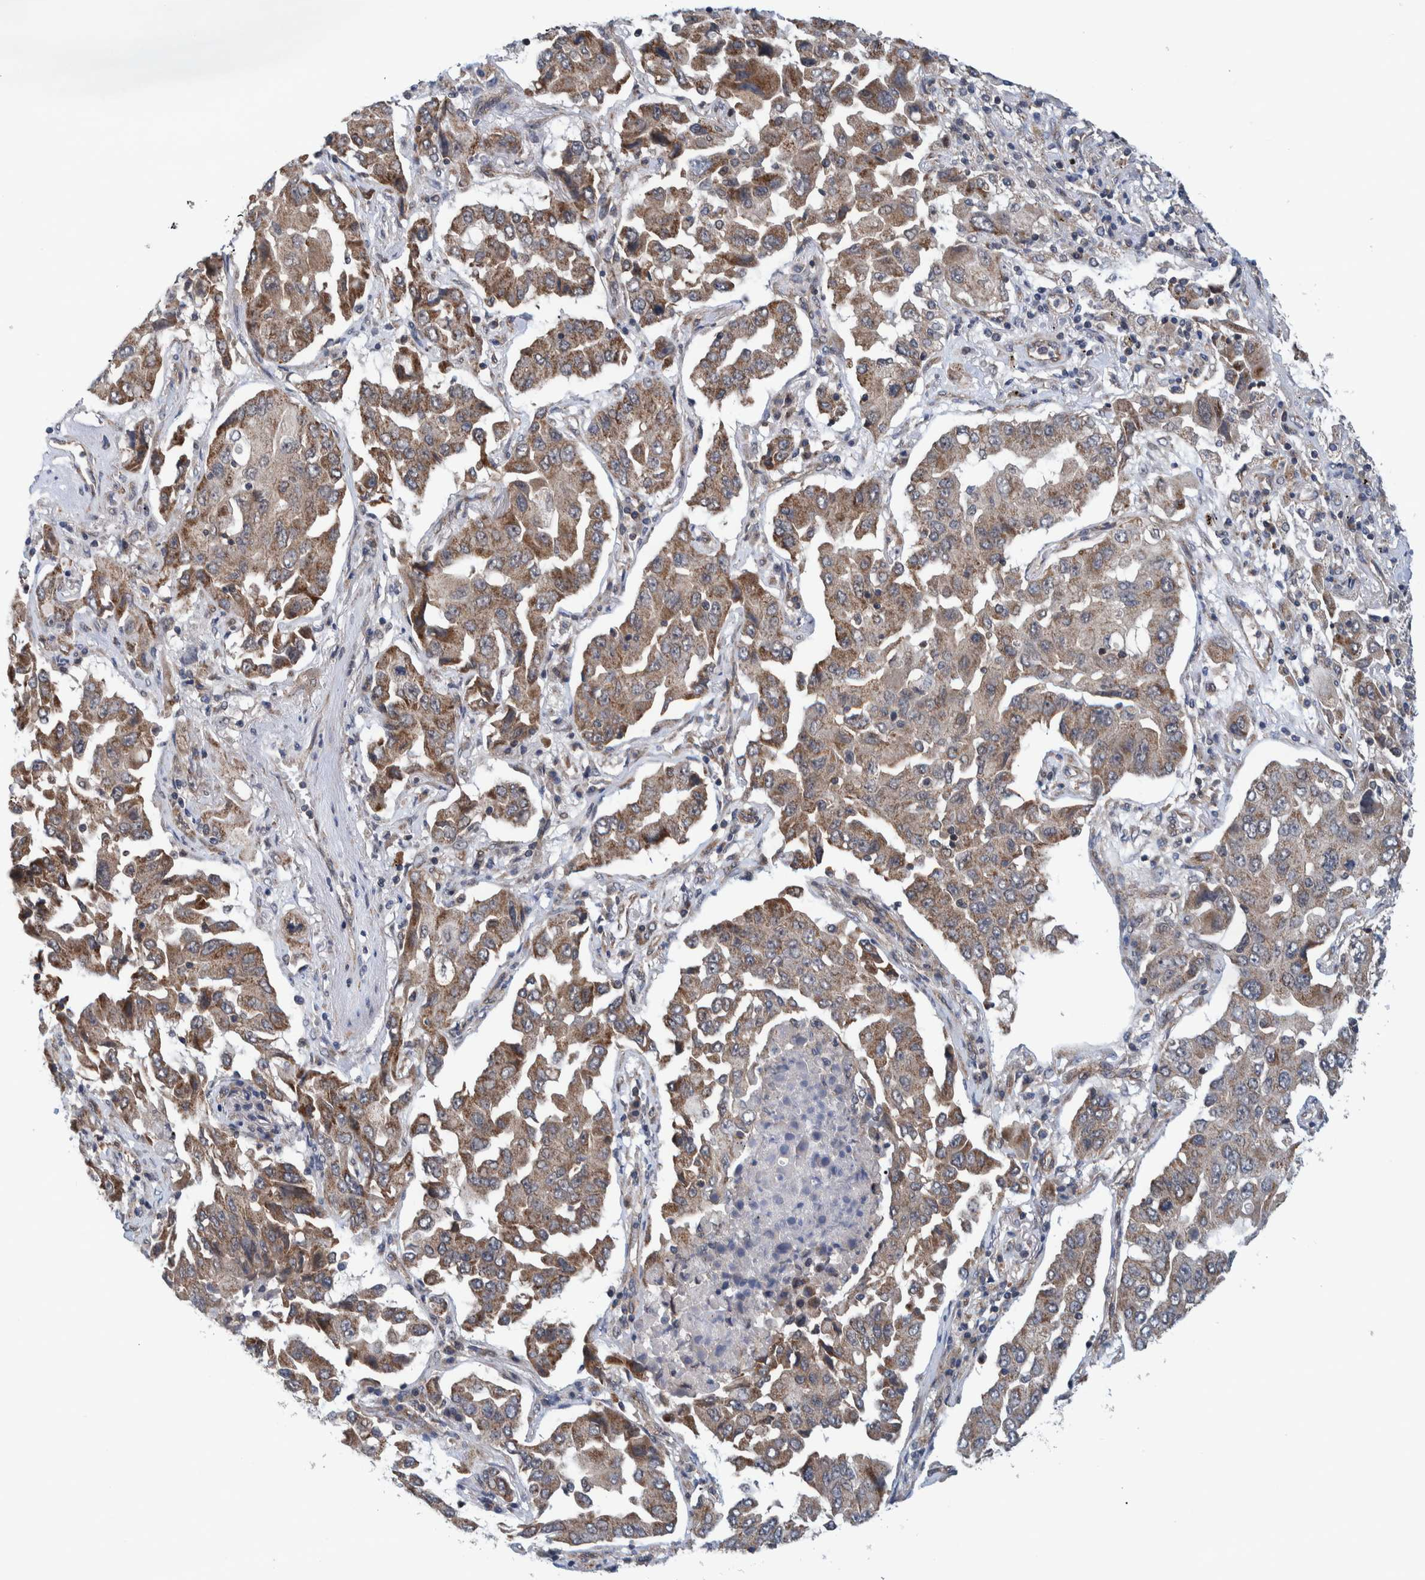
{"staining": {"intensity": "moderate", "quantity": ">75%", "location": "cytoplasmic/membranous"}, "tissue": "lung cancer", "cell_type": "Tumor cells", "image_type": "cancer", "snomed": [{"axis": "morphology", "description": "Adenocarcinoma, NOS"}, {"axis": "topography", "description": "Lung"}], "caption": "Immunohistochemical staining of human lung cancer reveals medium levels of moderate cytoplasmic/membranous expression in approximately >75% of tumor cells.", "gene": "MRPS7", "patient": {"sex": "female", "age": 65}}